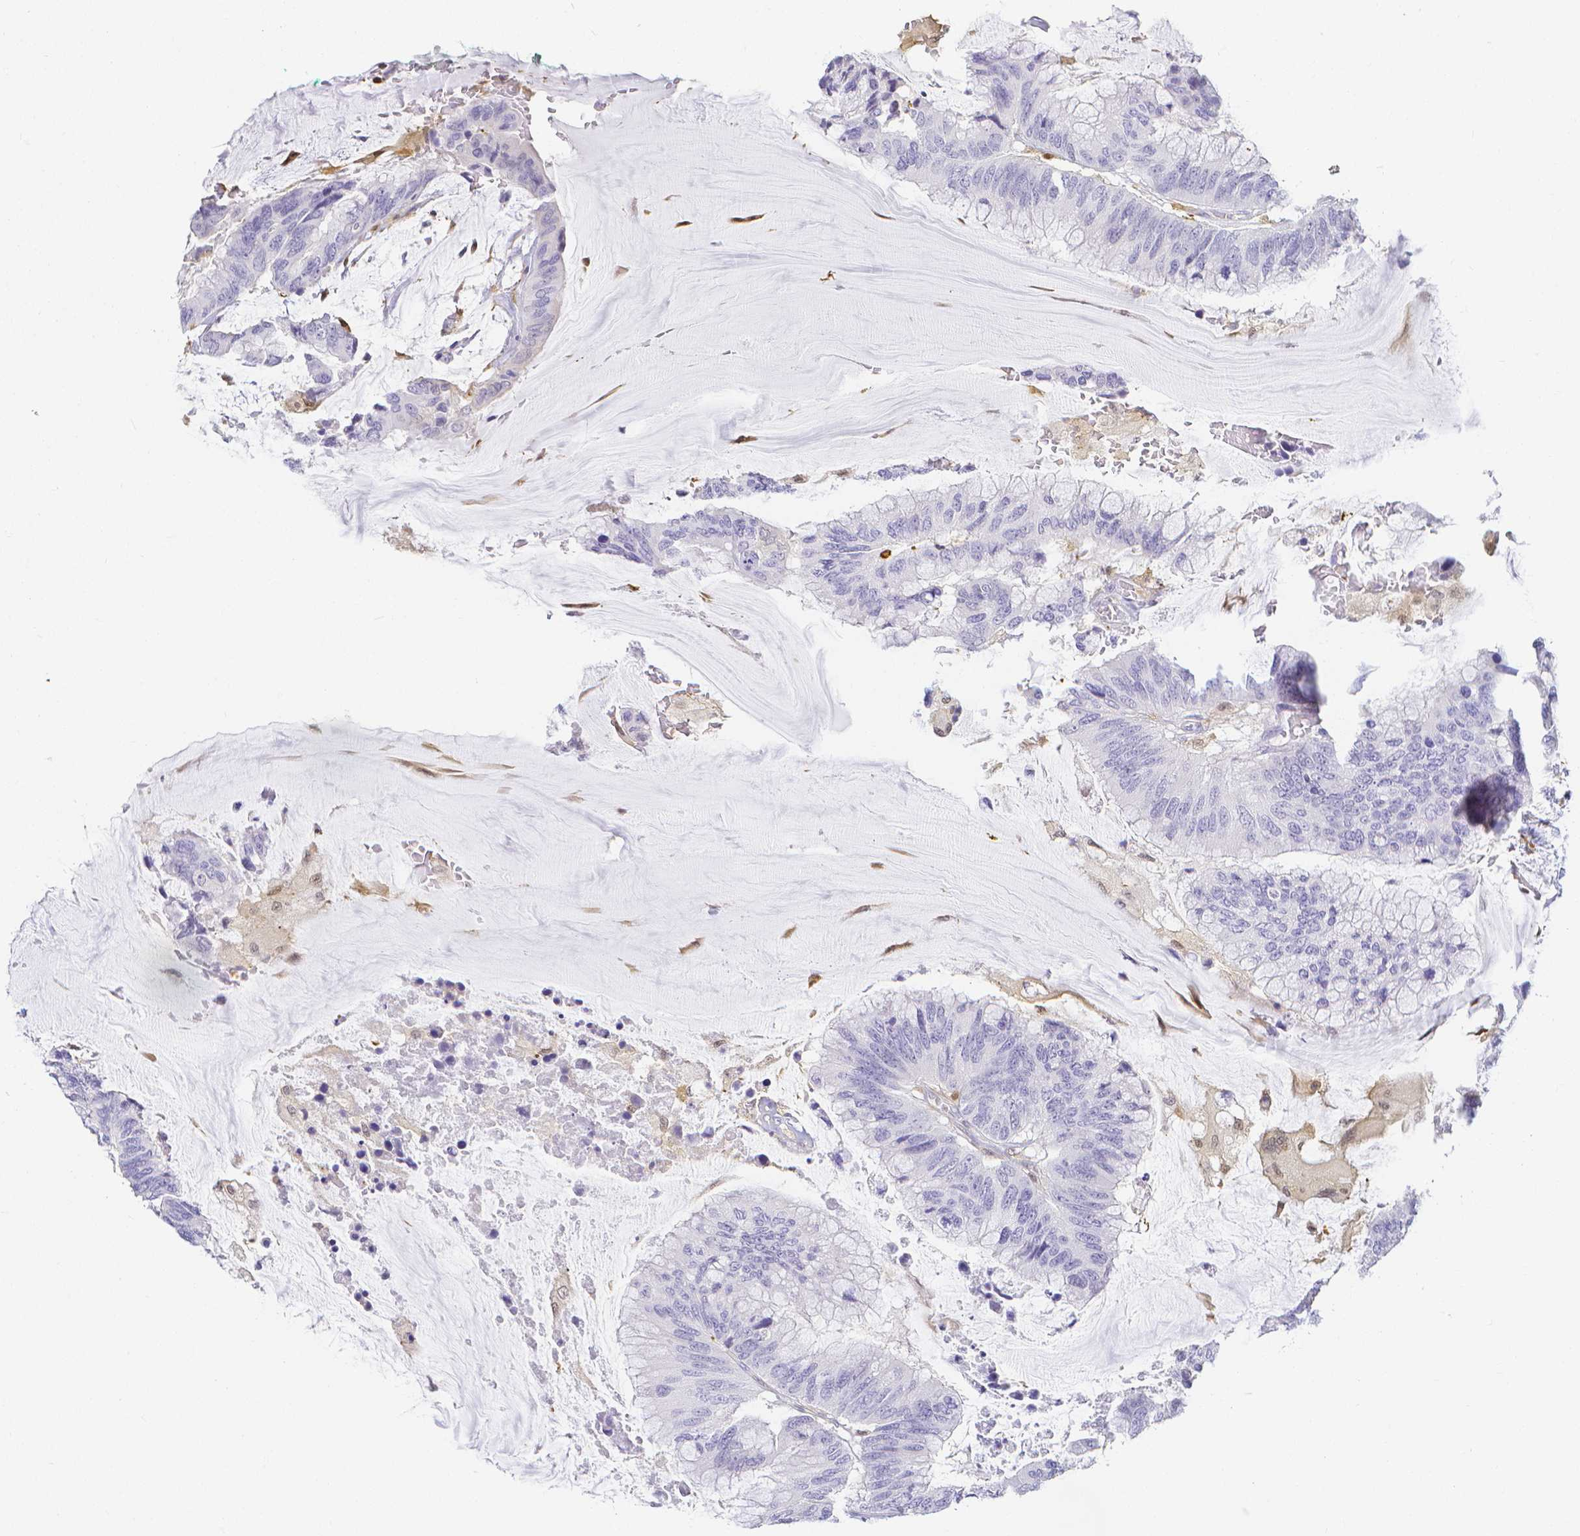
{"staining": {"intensity": "negative", "quantity": "none", "location": "none"}, "tissue": "colorectal cancer", "cell_type": "Tumor cells", "image_type": "cancer", "snomed": [{"axis": "morphology", "description": "Adenocarcinoma, NOS"}, {"axis": "topography", "description": "Rectum"}], "caption": "Tumor cells show no significant staining in colorectal cancer (adenocarcinoma). (Immunohistochemistry (ihc), brightfield microscopy, high magnification).", "gene": "COTL1", "patient": {"sex": "female", "age": 59}}